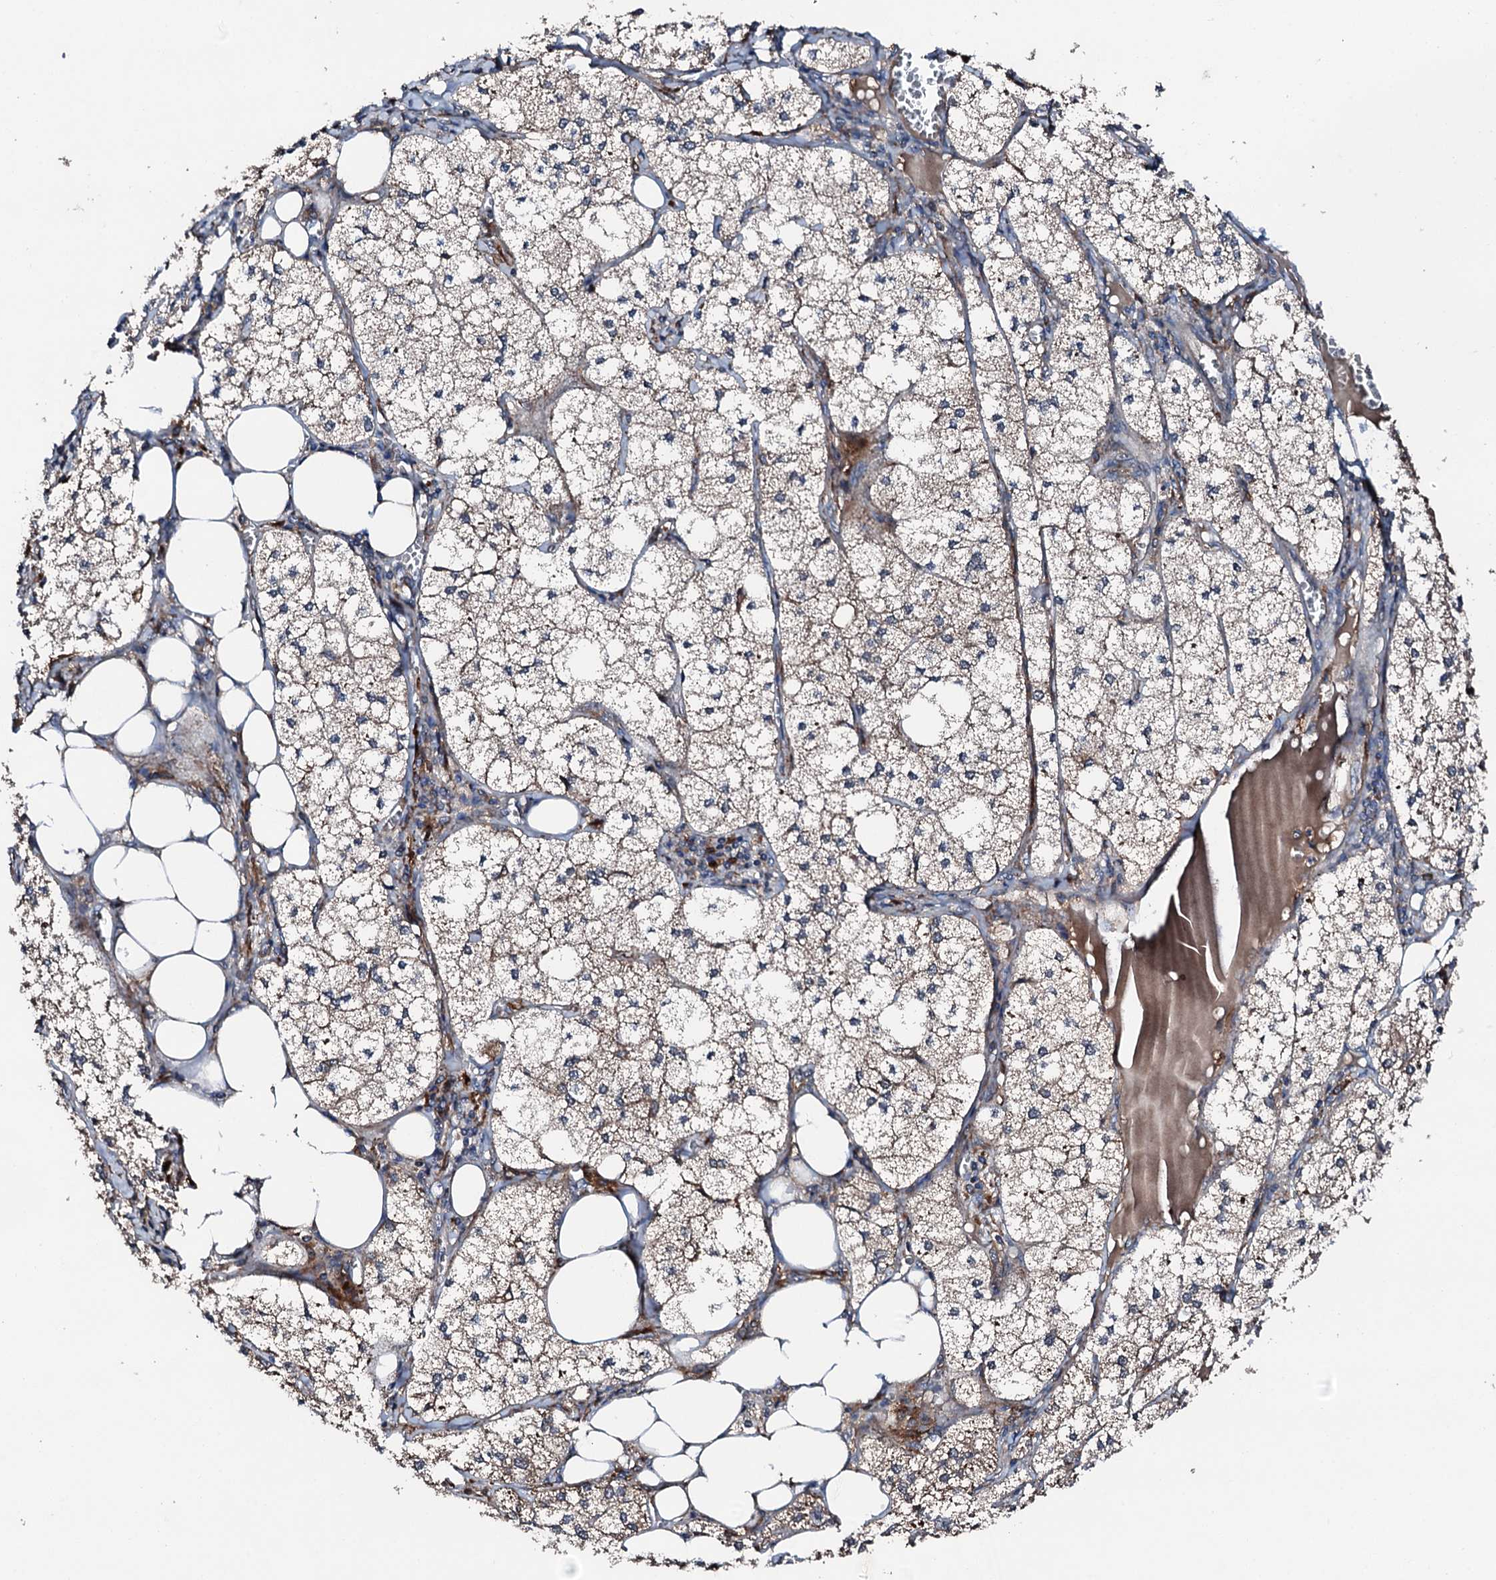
{"staining": {"intensity": "moderate", "quantity": "25%-75%", "location": "cytoplasmic/membranous"}, "tissue": "adrenal gland", "cell_type": "Glandular cells", "image_type": "normal", "snomed": [{"axis": "morphology", "description": "Normal tissue, NOS"}, {"axis": "topography", "description": "Adrenal gland"}], "caption": "IHC (DAB (3,3'-diaminobenzidine)) staining of unremarkable adrenal gland displays moderate cytoplasmic/membranous protein expression in approximately 25%-75% of glandular cells.", "gene": "FGD4", "patient": {"sex": "female", "age": 61}}